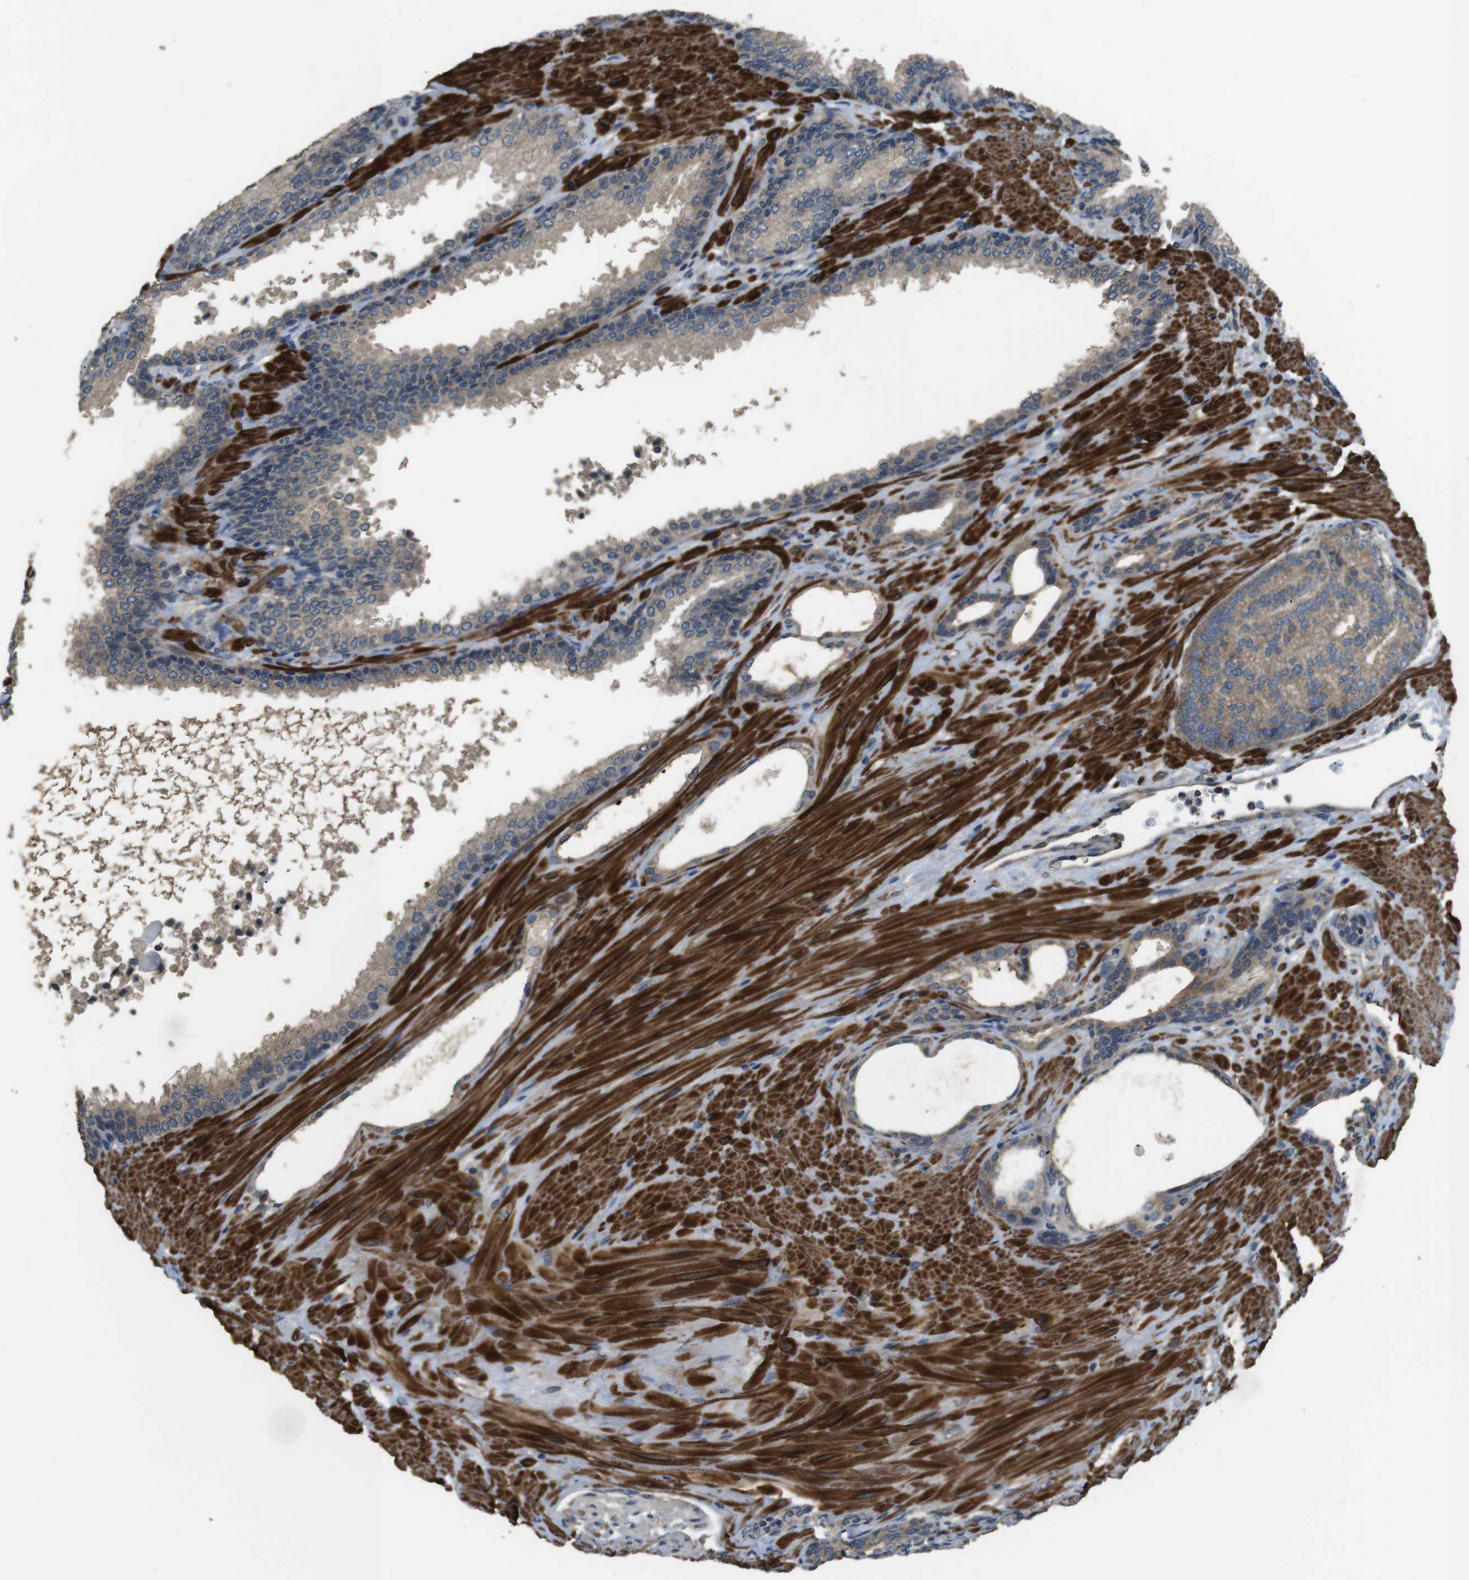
{"staining": {"intensity": "moderate", "quantity": ">75%", "location": "cytoplasmic/membranous"}, "tissue": "prostate cancer", "cell_type": "Tumor cells", "image_type": "cancer", "snomed": [{"axis": "morphology", "description": "Adenocarcinoma, High grade"}, {"axis": "topography", "description": "Prostate"}], "caption": "The image reveals a brown stain indicating the presence of a protein in the cytoplasmic/membranous of tumor cells in prostate adenocarcinoma (high-grade).", "gene": "FUT2", "patient": {"sex": "male", "age": 61}}